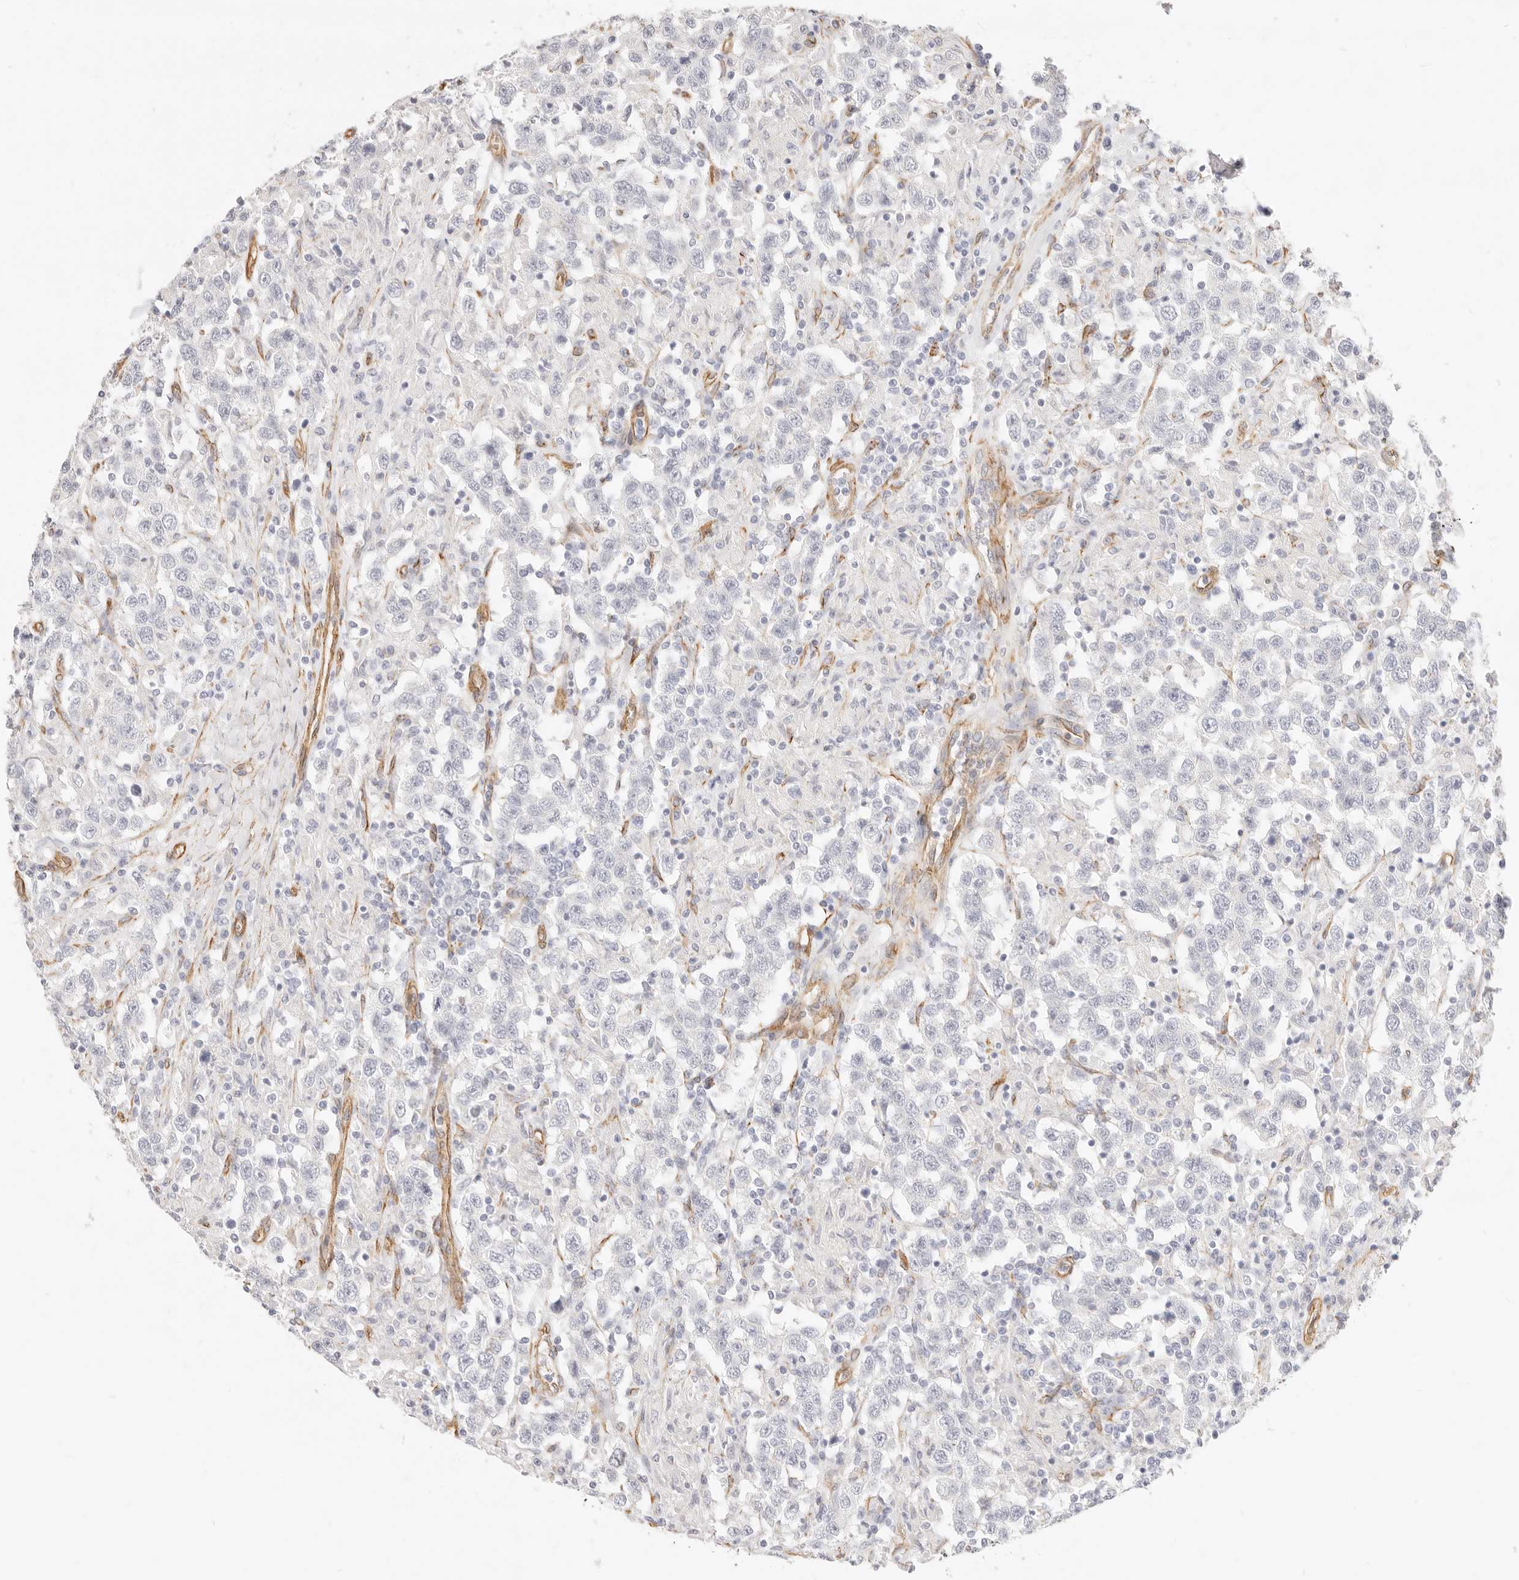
{"staining": {"intensity": "negative", "quantity": "none", "location": "none"}, "tissue": "testis cancer", "cell_type": "Tumor cells", "image_type": "cancer", "snomed": [{"axis": "morphology", "description": "Seminoma, NOS"}, {"axis": "topography", "description": "Testis"}], "caption": "The photomicrograph displays no significant positivity in tumor cells of testis seminoma.", "gene": "NUS1", "patient": {"sex": "male", "age": 41}}